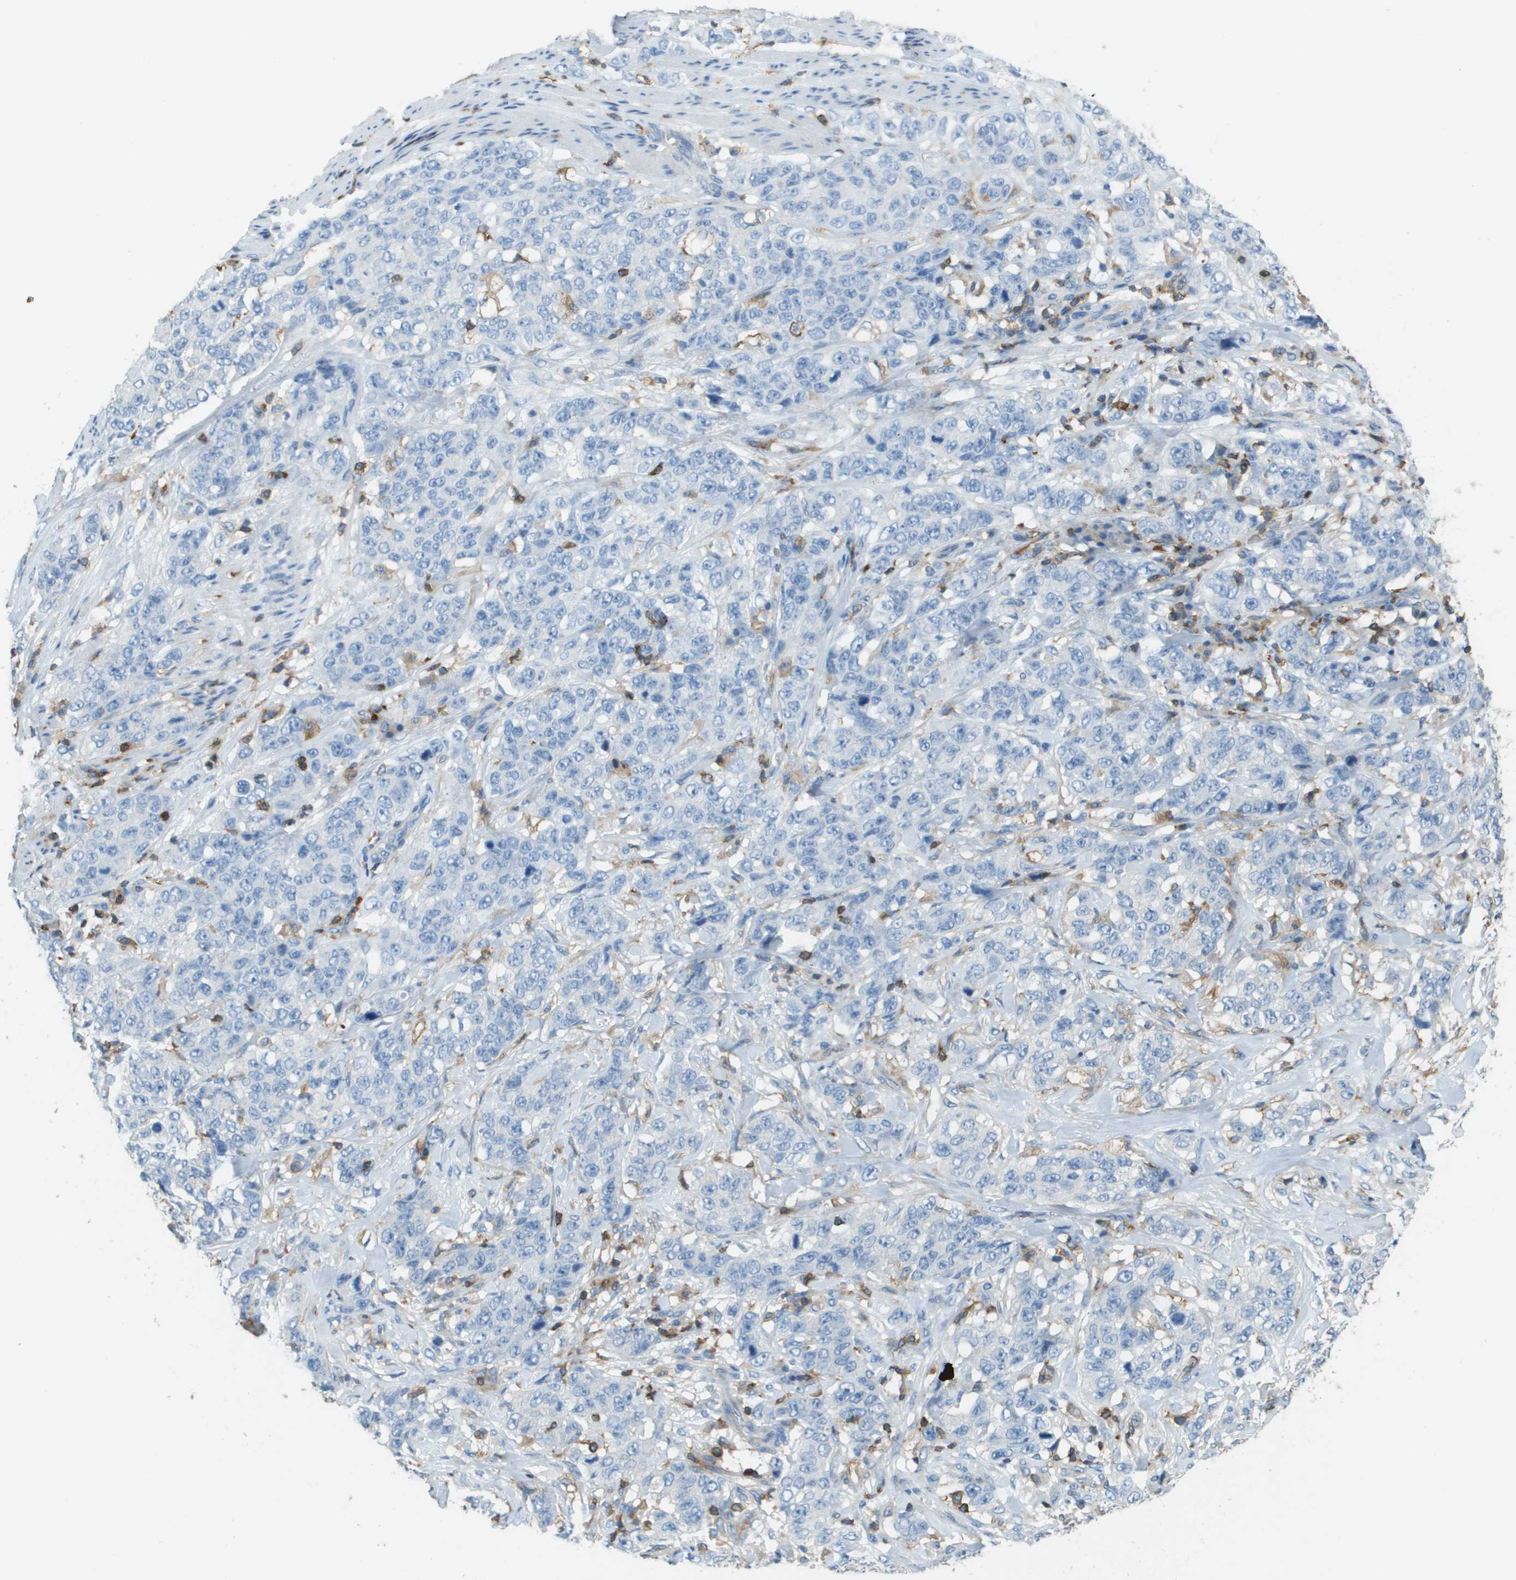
{"staining": {"intensity": "negative", "quantity": "none", "location": "none"}, "tissue": "stomach cancer", "cell_type": "Tumor cells", "image_type": "cancer", "snomed": [{"axis": "morphology", "description": "Adenocarcinoma, NOS"}, {"axis": "topography", "description": "Stomach"}], "caption": "Immunohistochemistry image of stomach cancer (adenocarcinoma) stained for a protein (brown), which demonstrates no positivity in tumor cells.", "gene": "APBB1IP", "patient": {"sex": "male", "age": 48}}